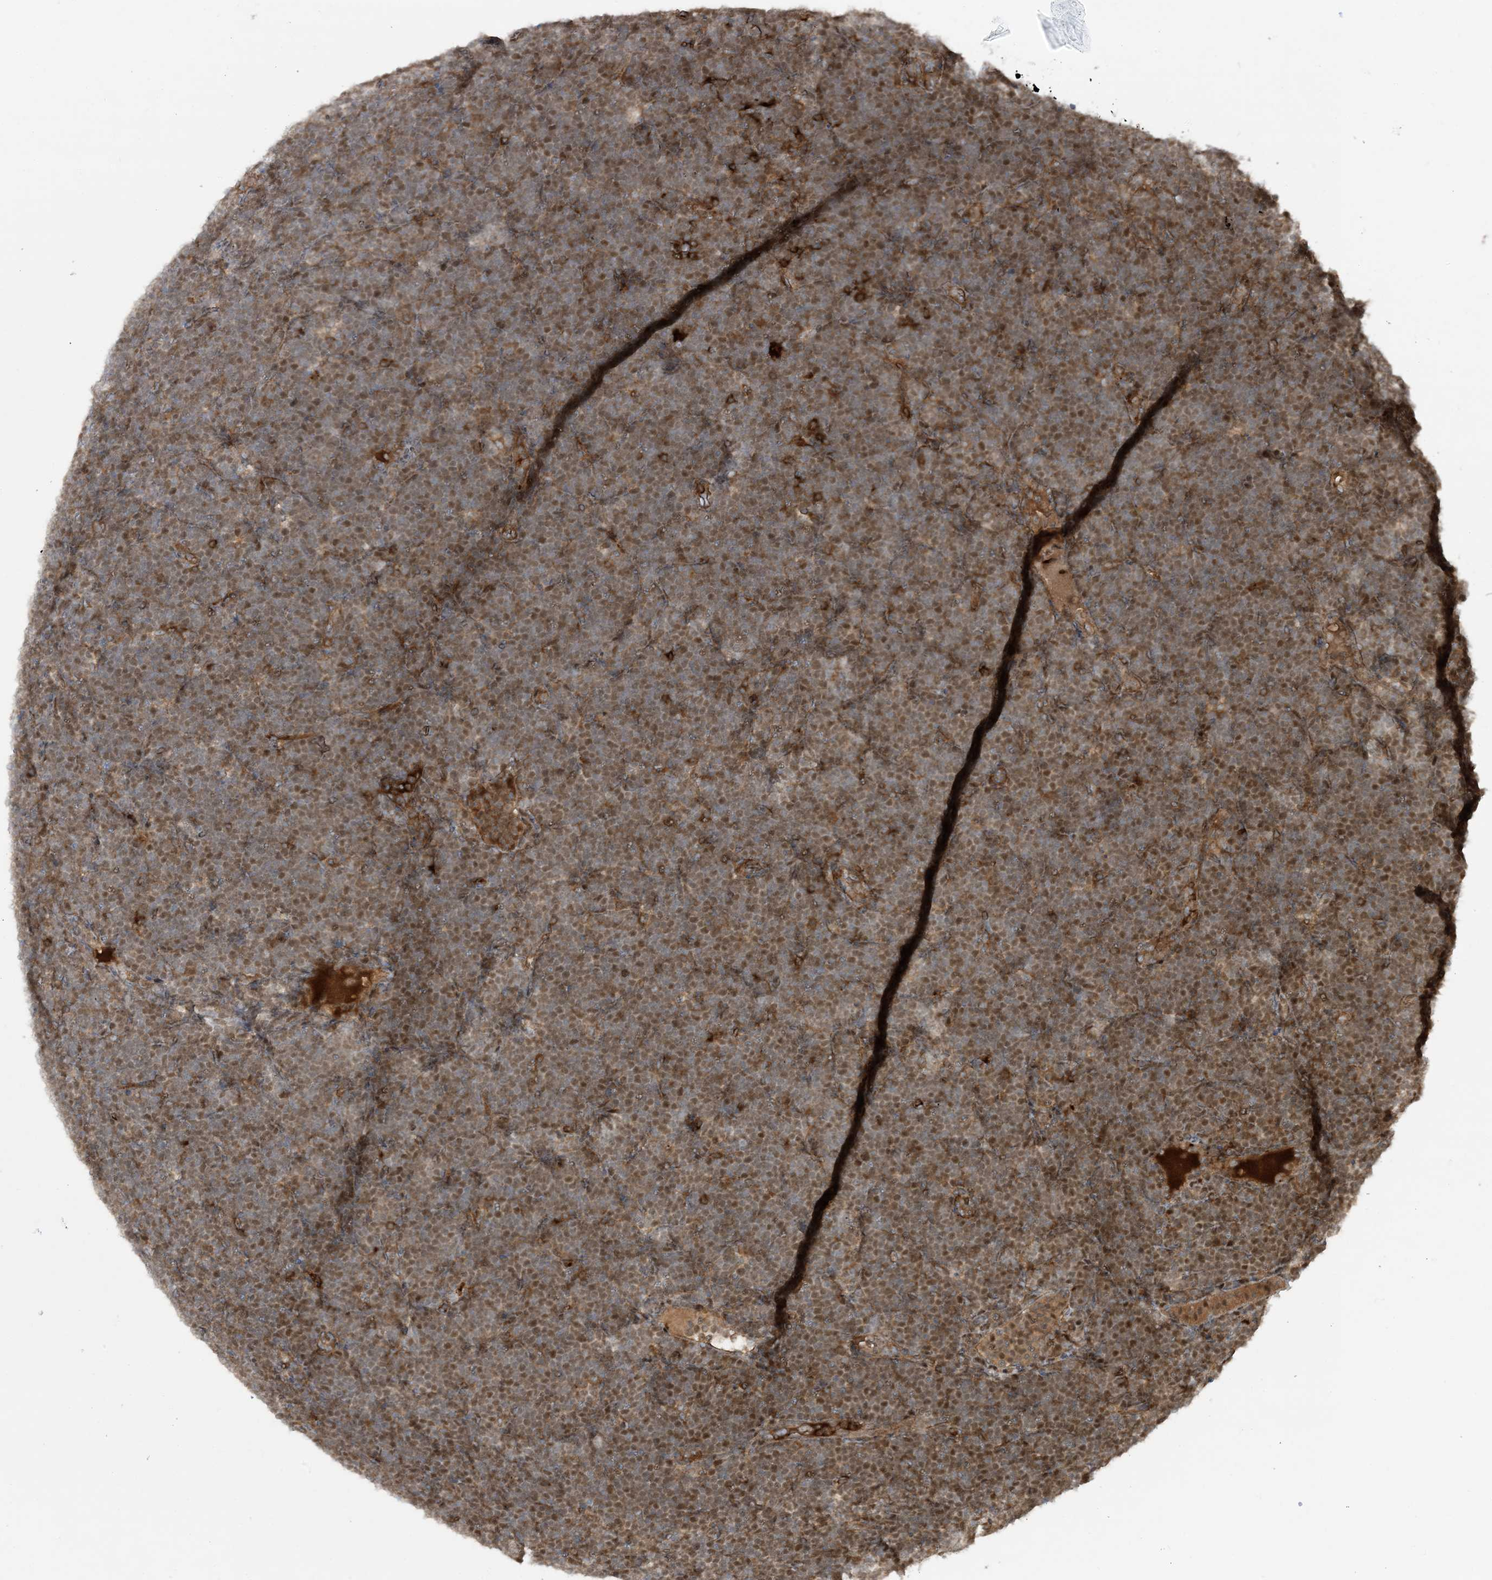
{"staining": {"intensity": "moderate", "quantity": "25%-75%", "location": "nuclear"}, "tissue": "lymphoma", "cell_type": "Tumor cells", "image_type": "cancer", "snomed": [{"axis": "morphology", "description": "Malignant lymphoma, non-Hodgkin's type, High grade"}, {"axis": "topography", "description": "Lymph node"}], "caption": "Malignant lymphoma, non-Hodgkin's type (high-grade) tissue displays moderate nuclear staining in approximately 25%-75% of tumor cells", "gene": "STAM2", "patient": {"sex": "male", "age": 13}}